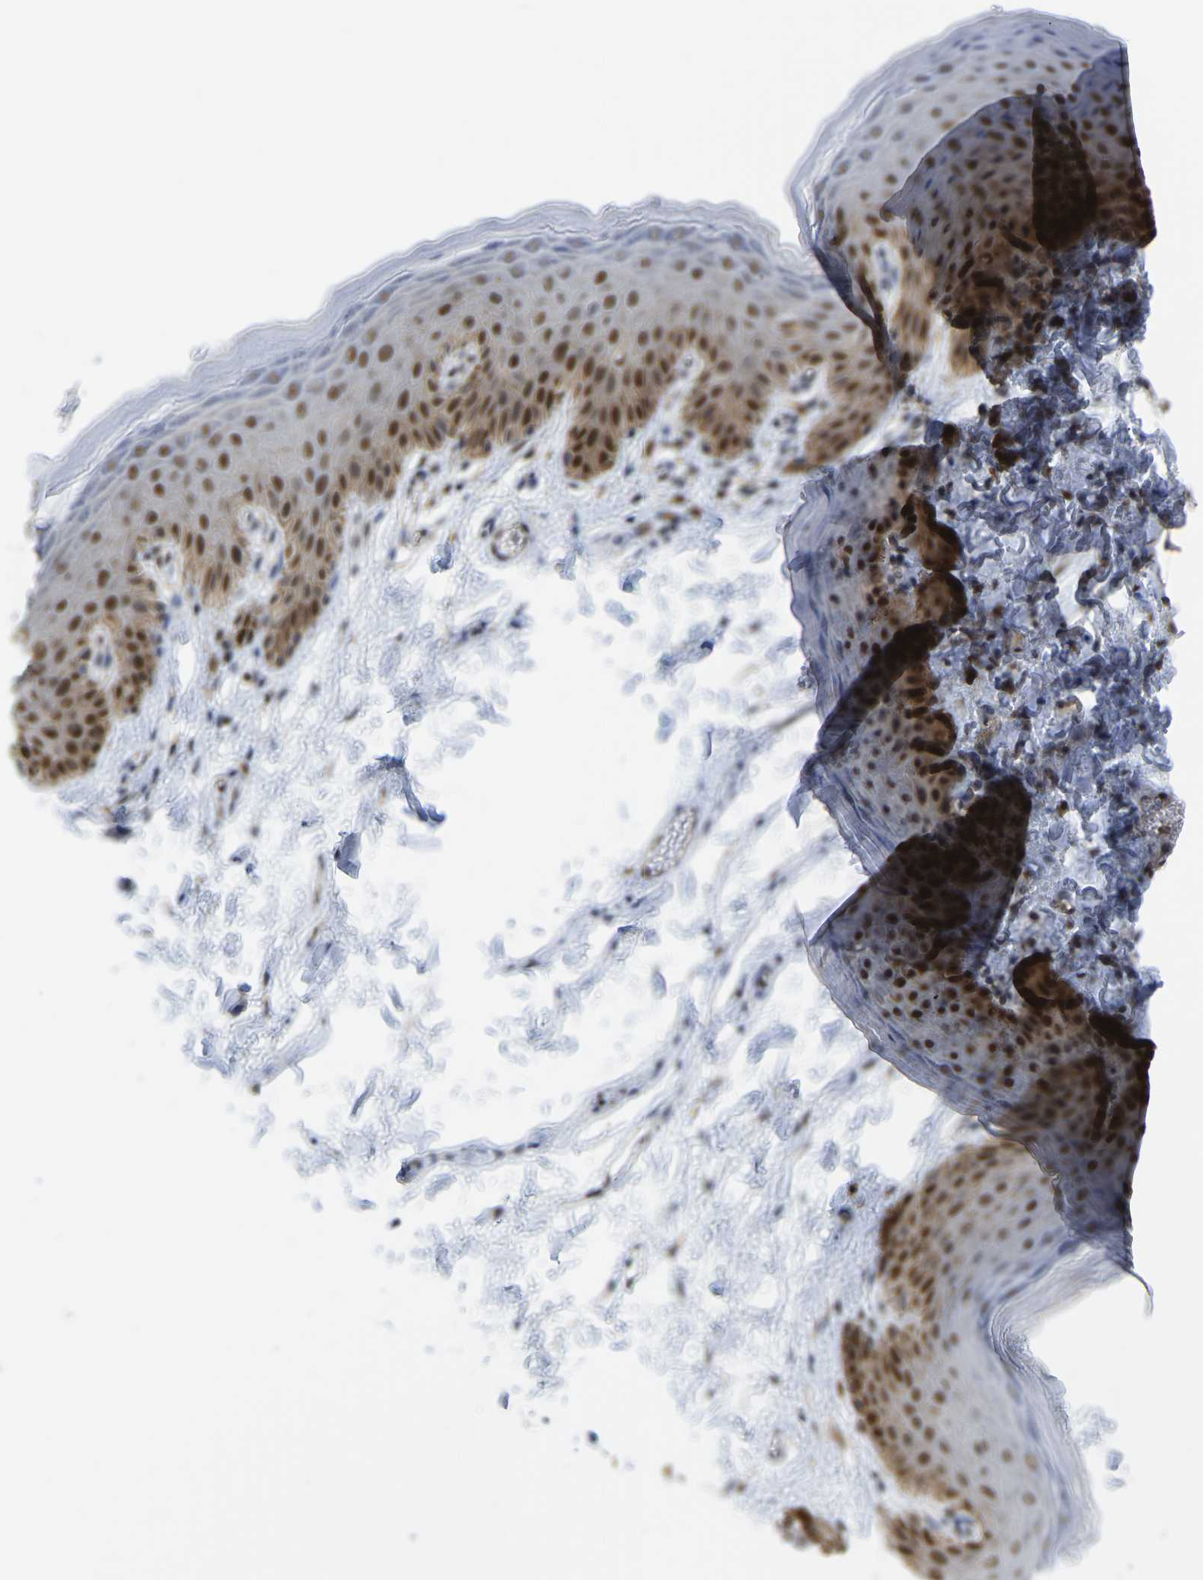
{"staining": {"intensity": "strong", "quantity": "25%-75%", "location": "nuclear"}, "tissue": "skin", "cell_type": "Epidermal cells", "image_type": "normal", "snomed": [{"axis": "morphology", "description": "Normal tissue, NOS"}, {"axis": "topography", "description": "Anal"}], "caption": "DAB immunohistochemical staining of normal skin shows strong nuclear protein expression in approximately 25%-75% of epidermal cells. (Stains: DAB (3,3'-diaminobenzidine) in brown, nuclei in blue, Microscopy: brightfield microscopy at high magnification).", "gene": "KLRG2", "patient": {"sex": "male", "age": 44}}